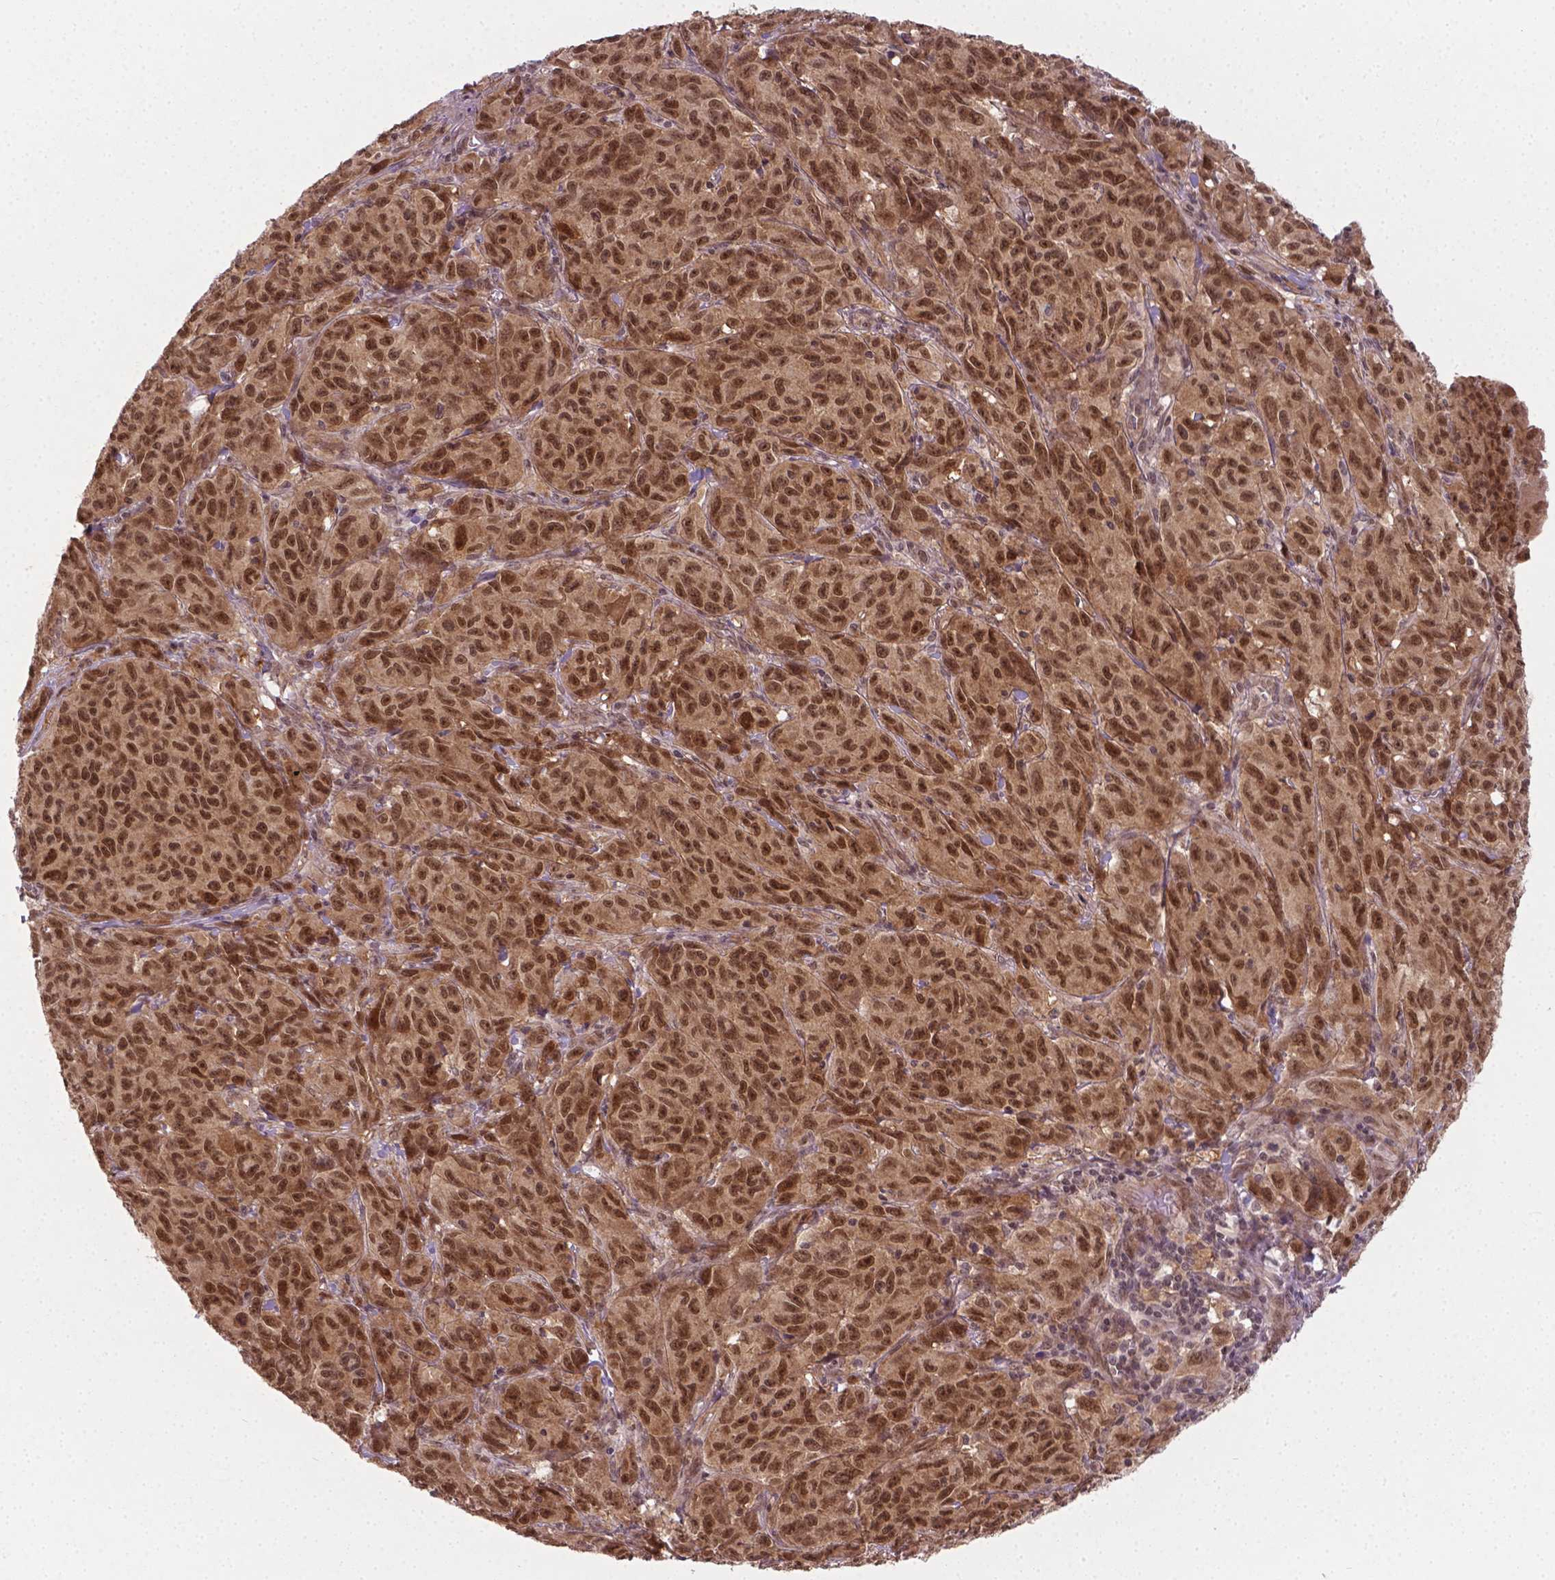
{"staining": {"intensity": "moderate", "quantity": ">75%", "location": "nuclear"}, "tissue": "melanoma", "cell_type": "Tumor cells", "image_type": "cancer", "snomed": [{"axis": "morphology", "description": "Malignant melanoma, NOS"}, {"axis": "topography", "description": "Vulva, labia, clitoris and Bartholin´s gland, NO"}], "caption": "This micrograph exhibits immunohistochemistry staining of human melanoma, with medium moderate nuclear staining in about >75% of tumor cells.", "gene": "ANKRD54", "patient": {"sex": "female", "age": 75}}